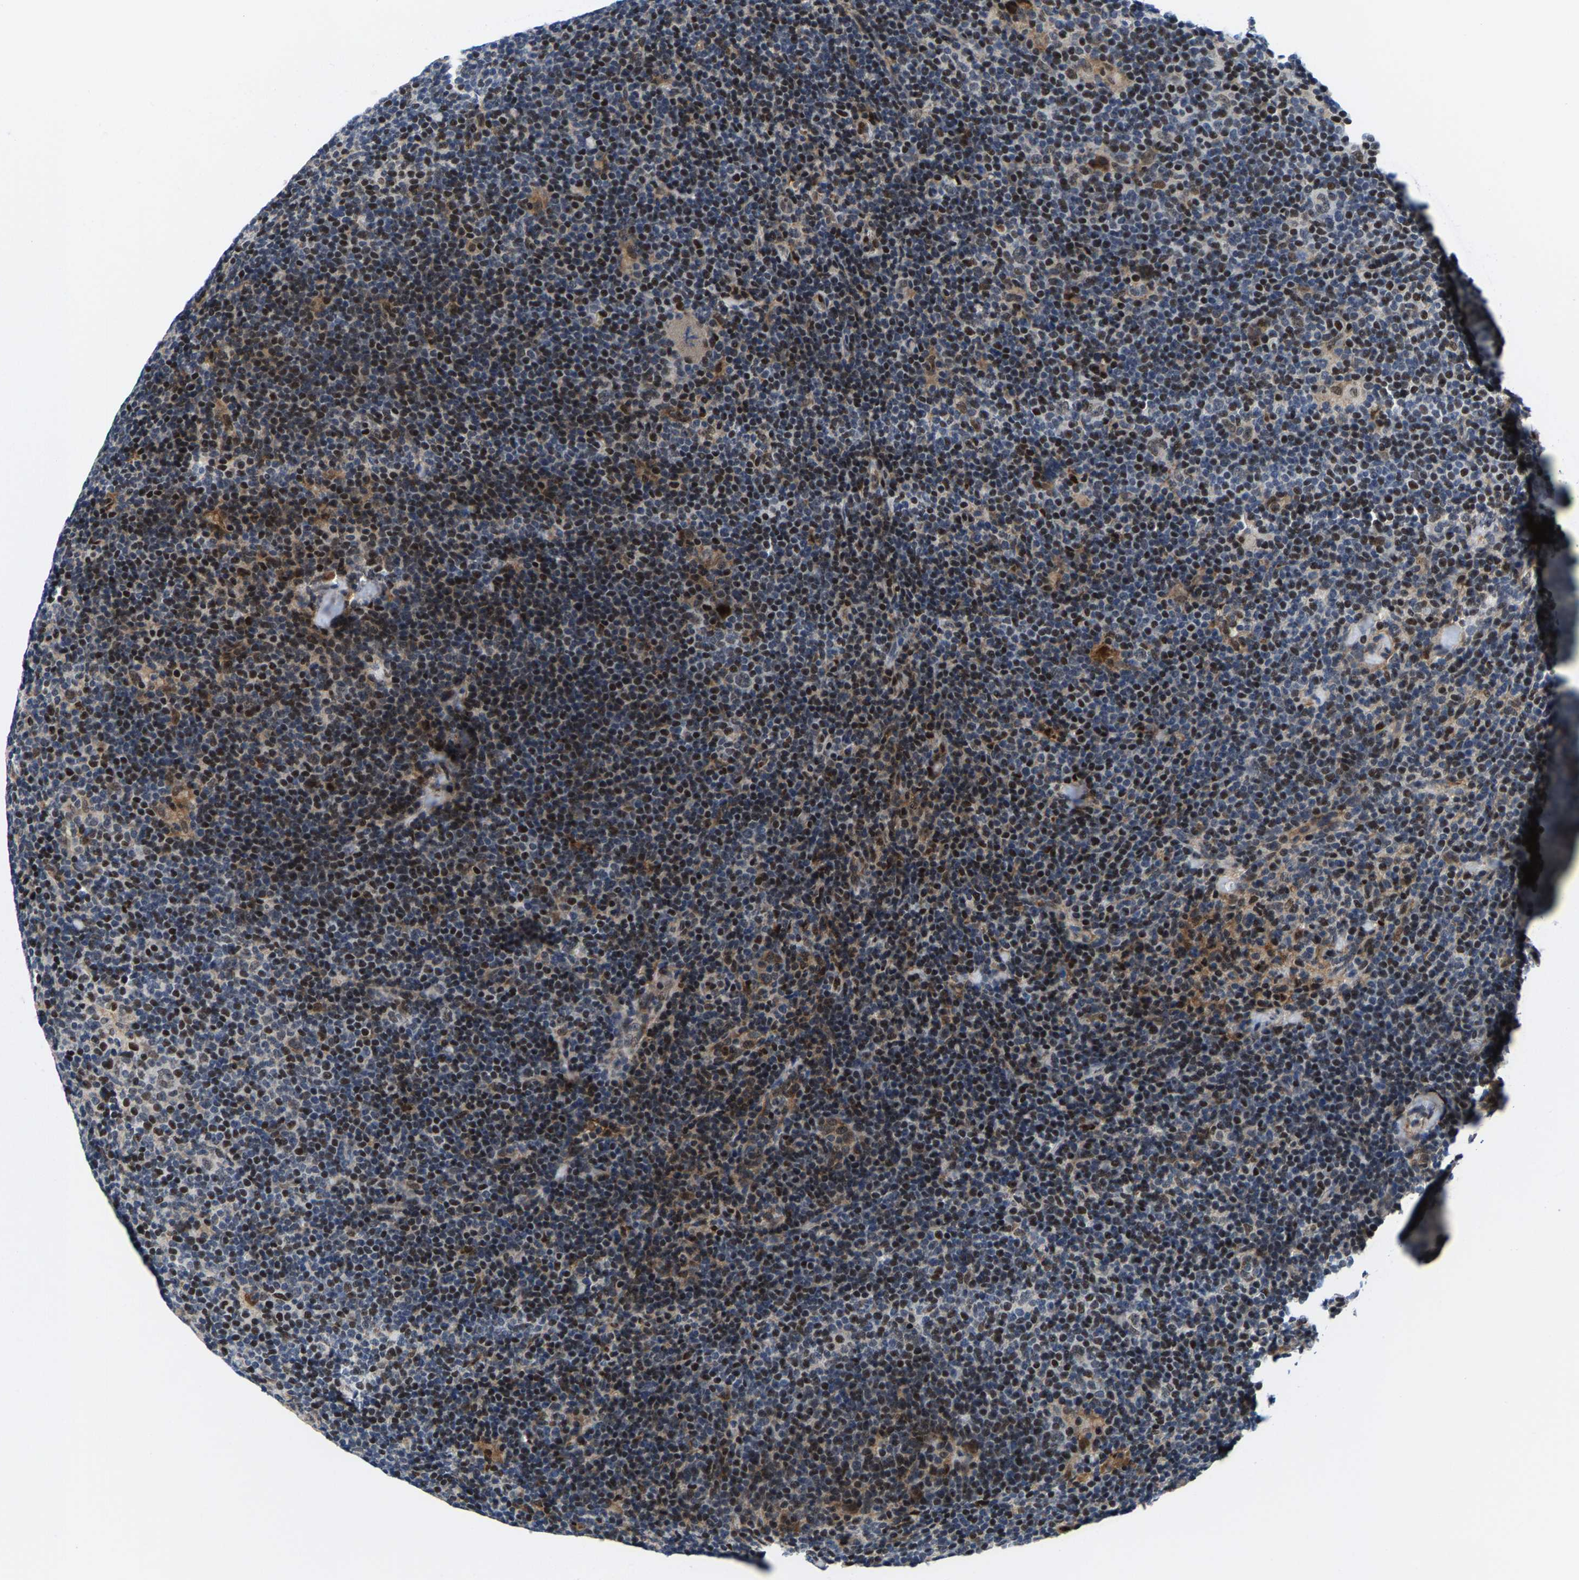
{"staining": {"intensity": "negative", "quantity": "none", "location": "none"}, "tissue": "lymphoma", "cell_type": "Tumor cells", "image_type": "cancer", "snomed": [{"axis": "morphology", "description": "Hodgkin's disease, NOS"}, {"axis": "topography", "description": "Lymph node"}], "caption": "DAB immunohistochemical staining of Hodgkin's disease exhibits no significant expression in tumor cells.", "gene": "GTPBP10", "patient": {"sex": "female", "age": 57}}